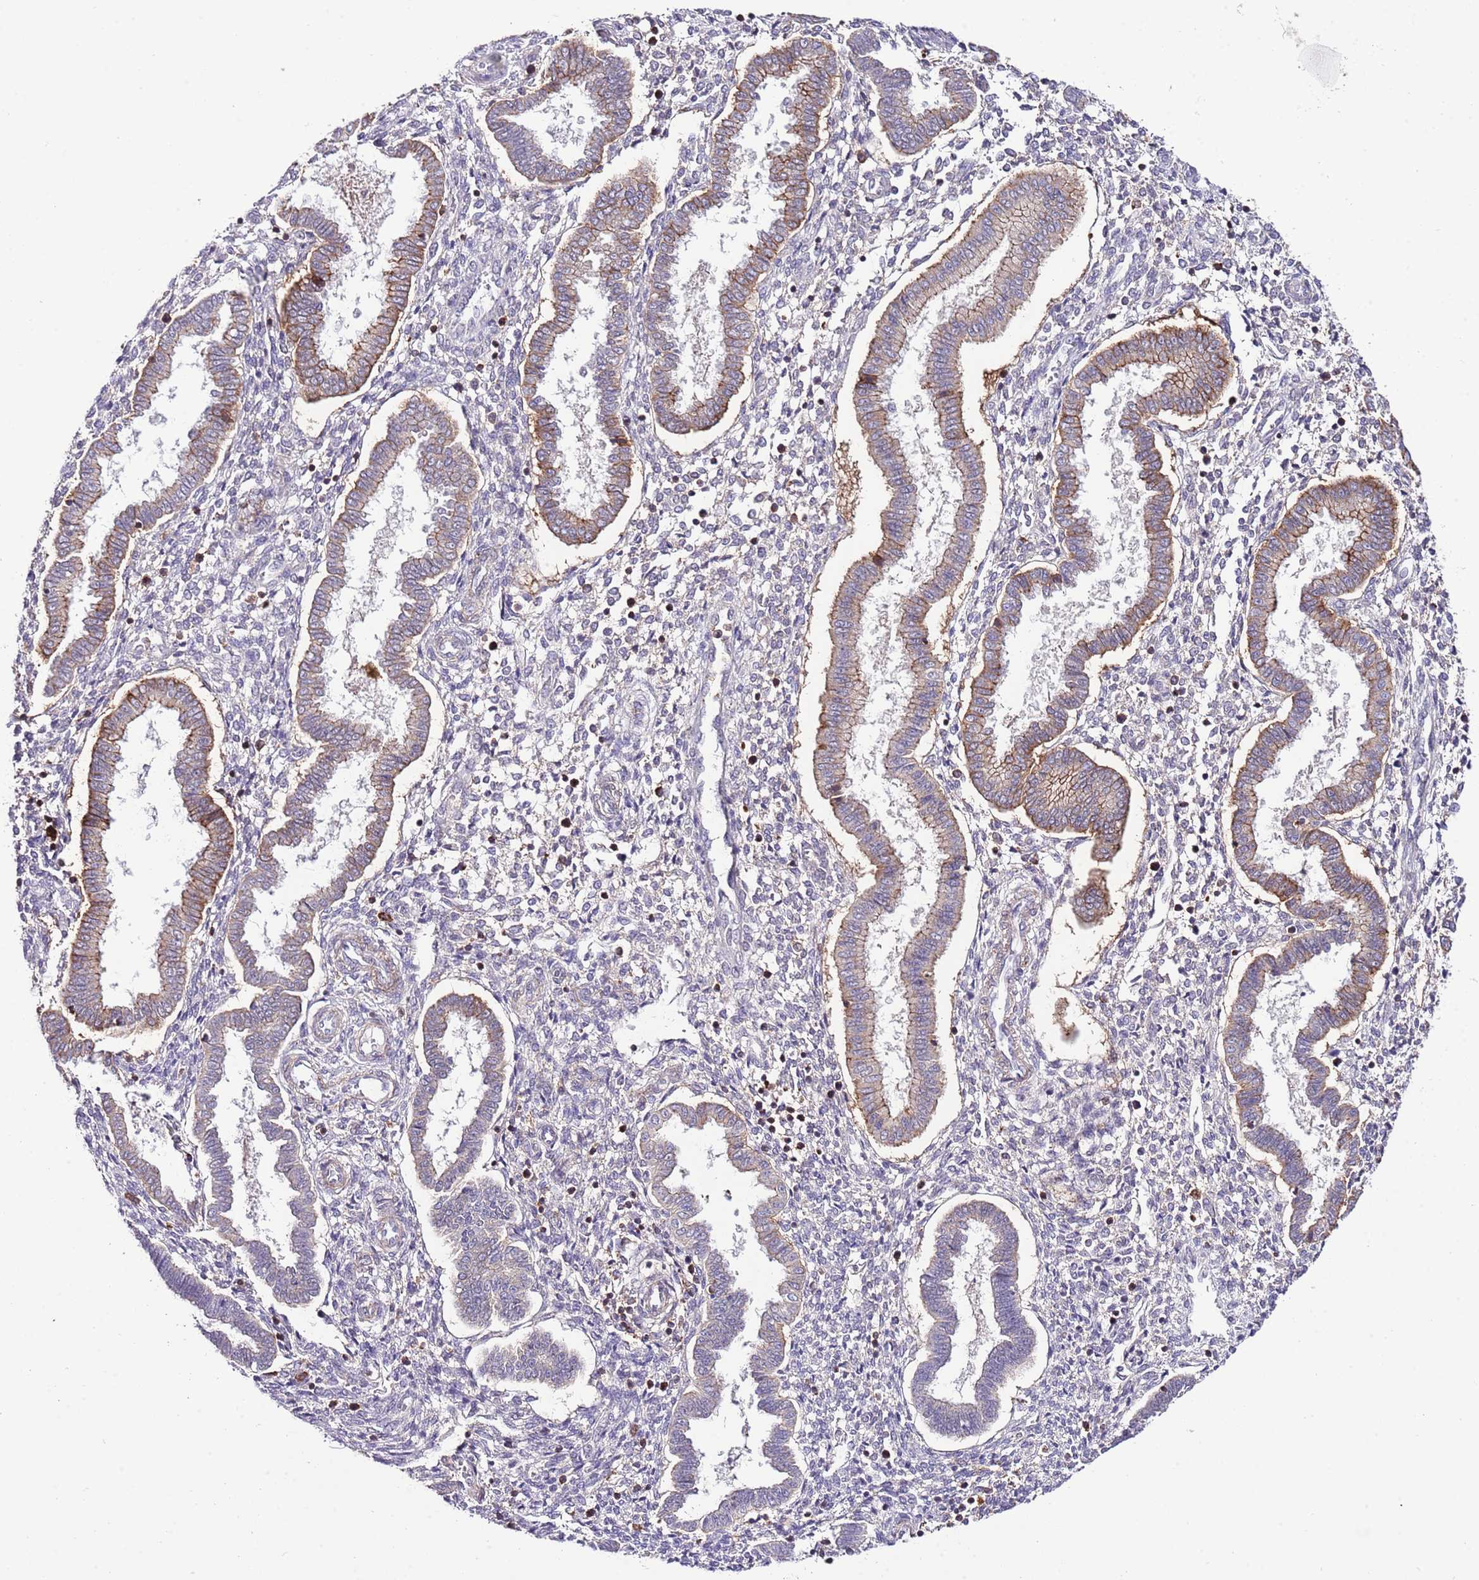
{"staining": {"intensity": "negative", "quantity": "none", "location": "none"}, "tissue": "endometrium", "cell_type": "Cells in endometrial stroma", "image_type": "normal", "snomed": [{"axis": "morphology", "description": "Normal tissue, NOS"}, {"axis": "topography", "description": "Endometrium"}], "caption": "DAB immunohistochemical staining of normal endometrium demonstrates no significant expression in cells in endometrial stroma.", "gene": "EFHD1", "patient": {"sex": "female", "age": 24}}